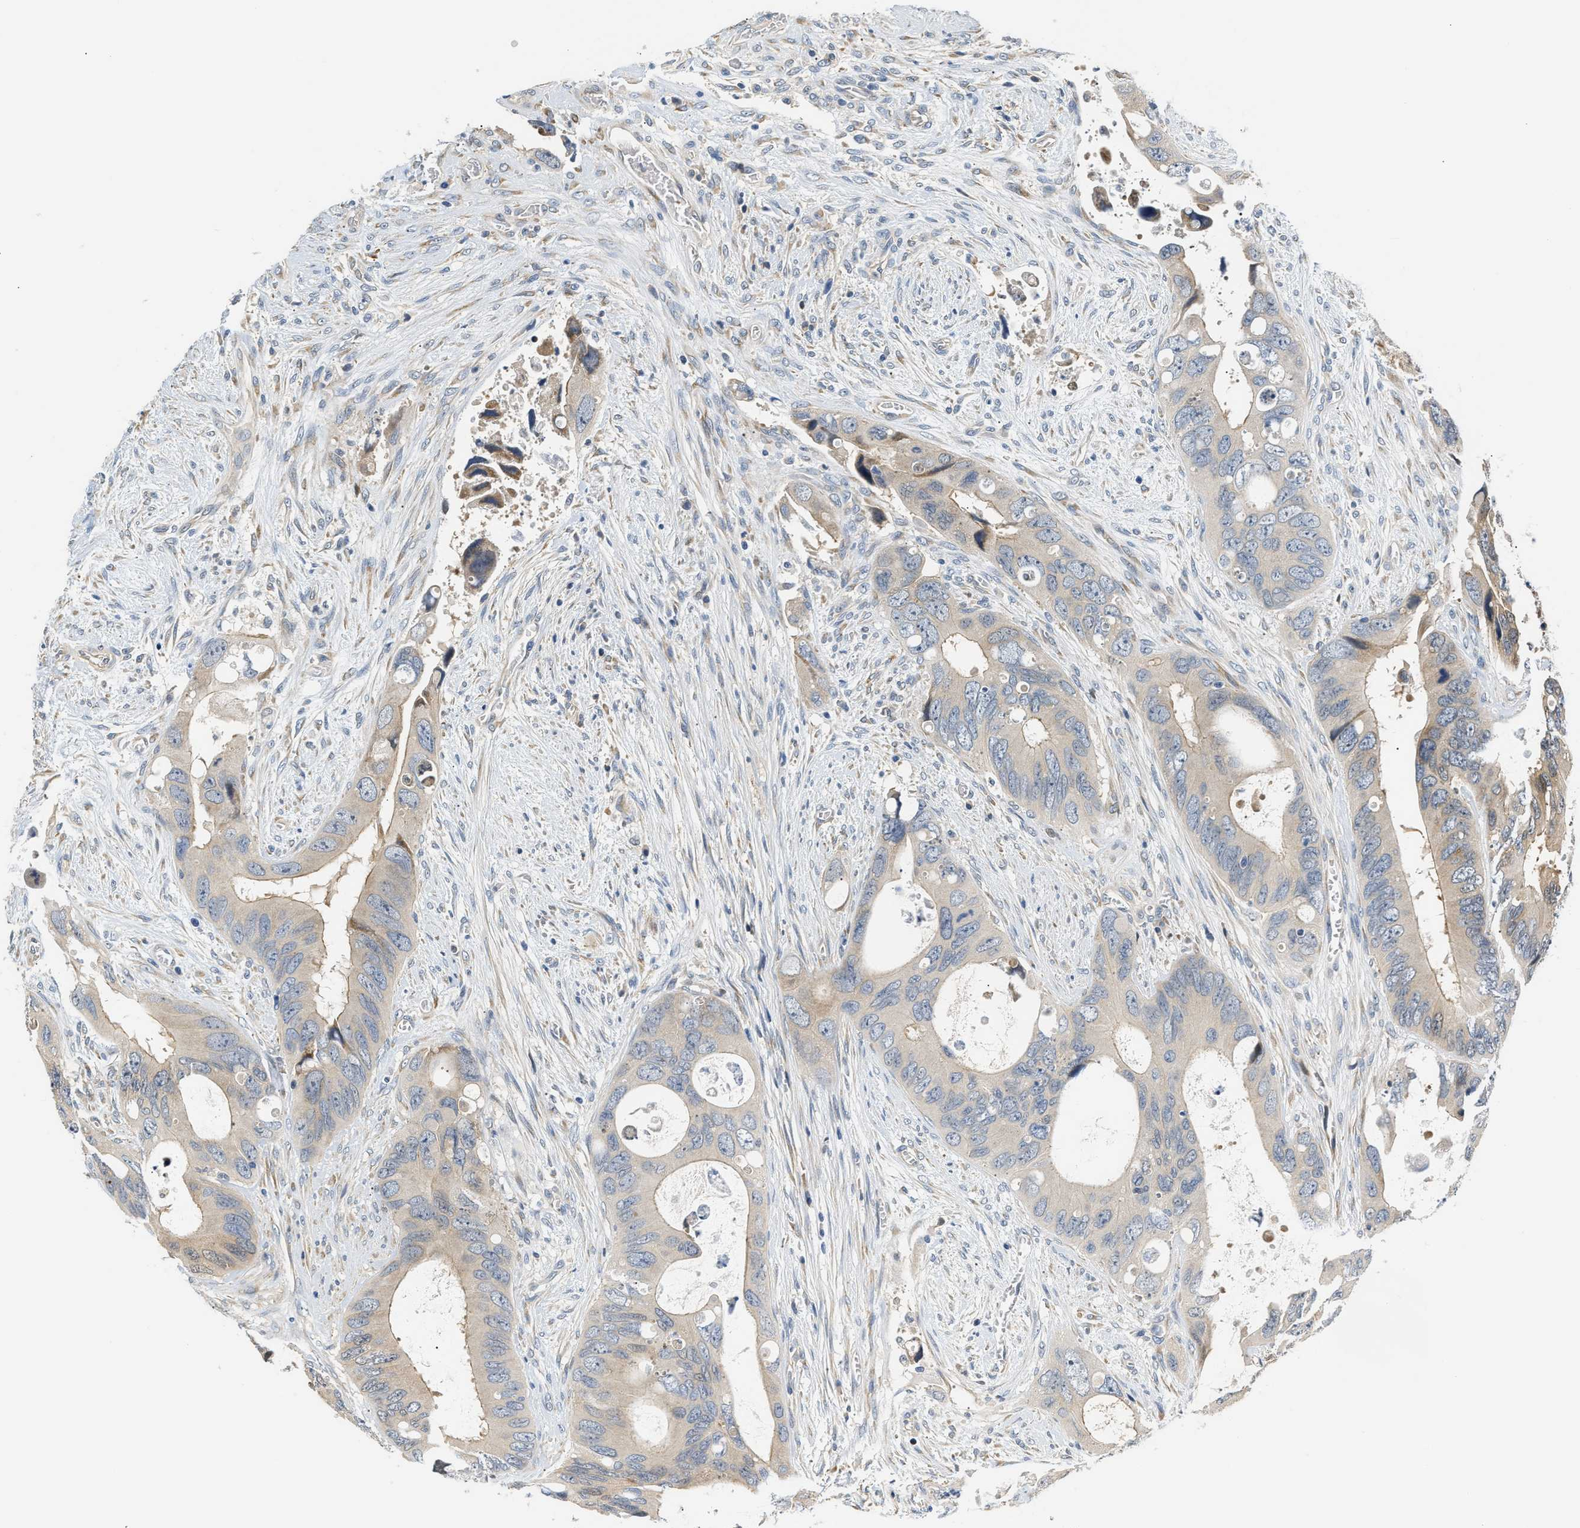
{"staining": {"intensity": "weak", "quantity": "25%-75%", "location": "cytoplasmic/membranous"}, "tissue": "colorectal cancer", "cell_type": "Tumor cells", "image_type": "cancer", "snomed": [{"axis": "morphology", "description": "Adenocarcinoma, NOS"}, {"axis": "topography", "description": "Rectum"}], "caption": "A brown stain labels weak cytoplasmic/membranous positivity of a protein in human colorectal cancer (adenocarcinoma) tumor cells.", "gene": "TNIP2", "patient": {"sex": "male", "age": 70}}